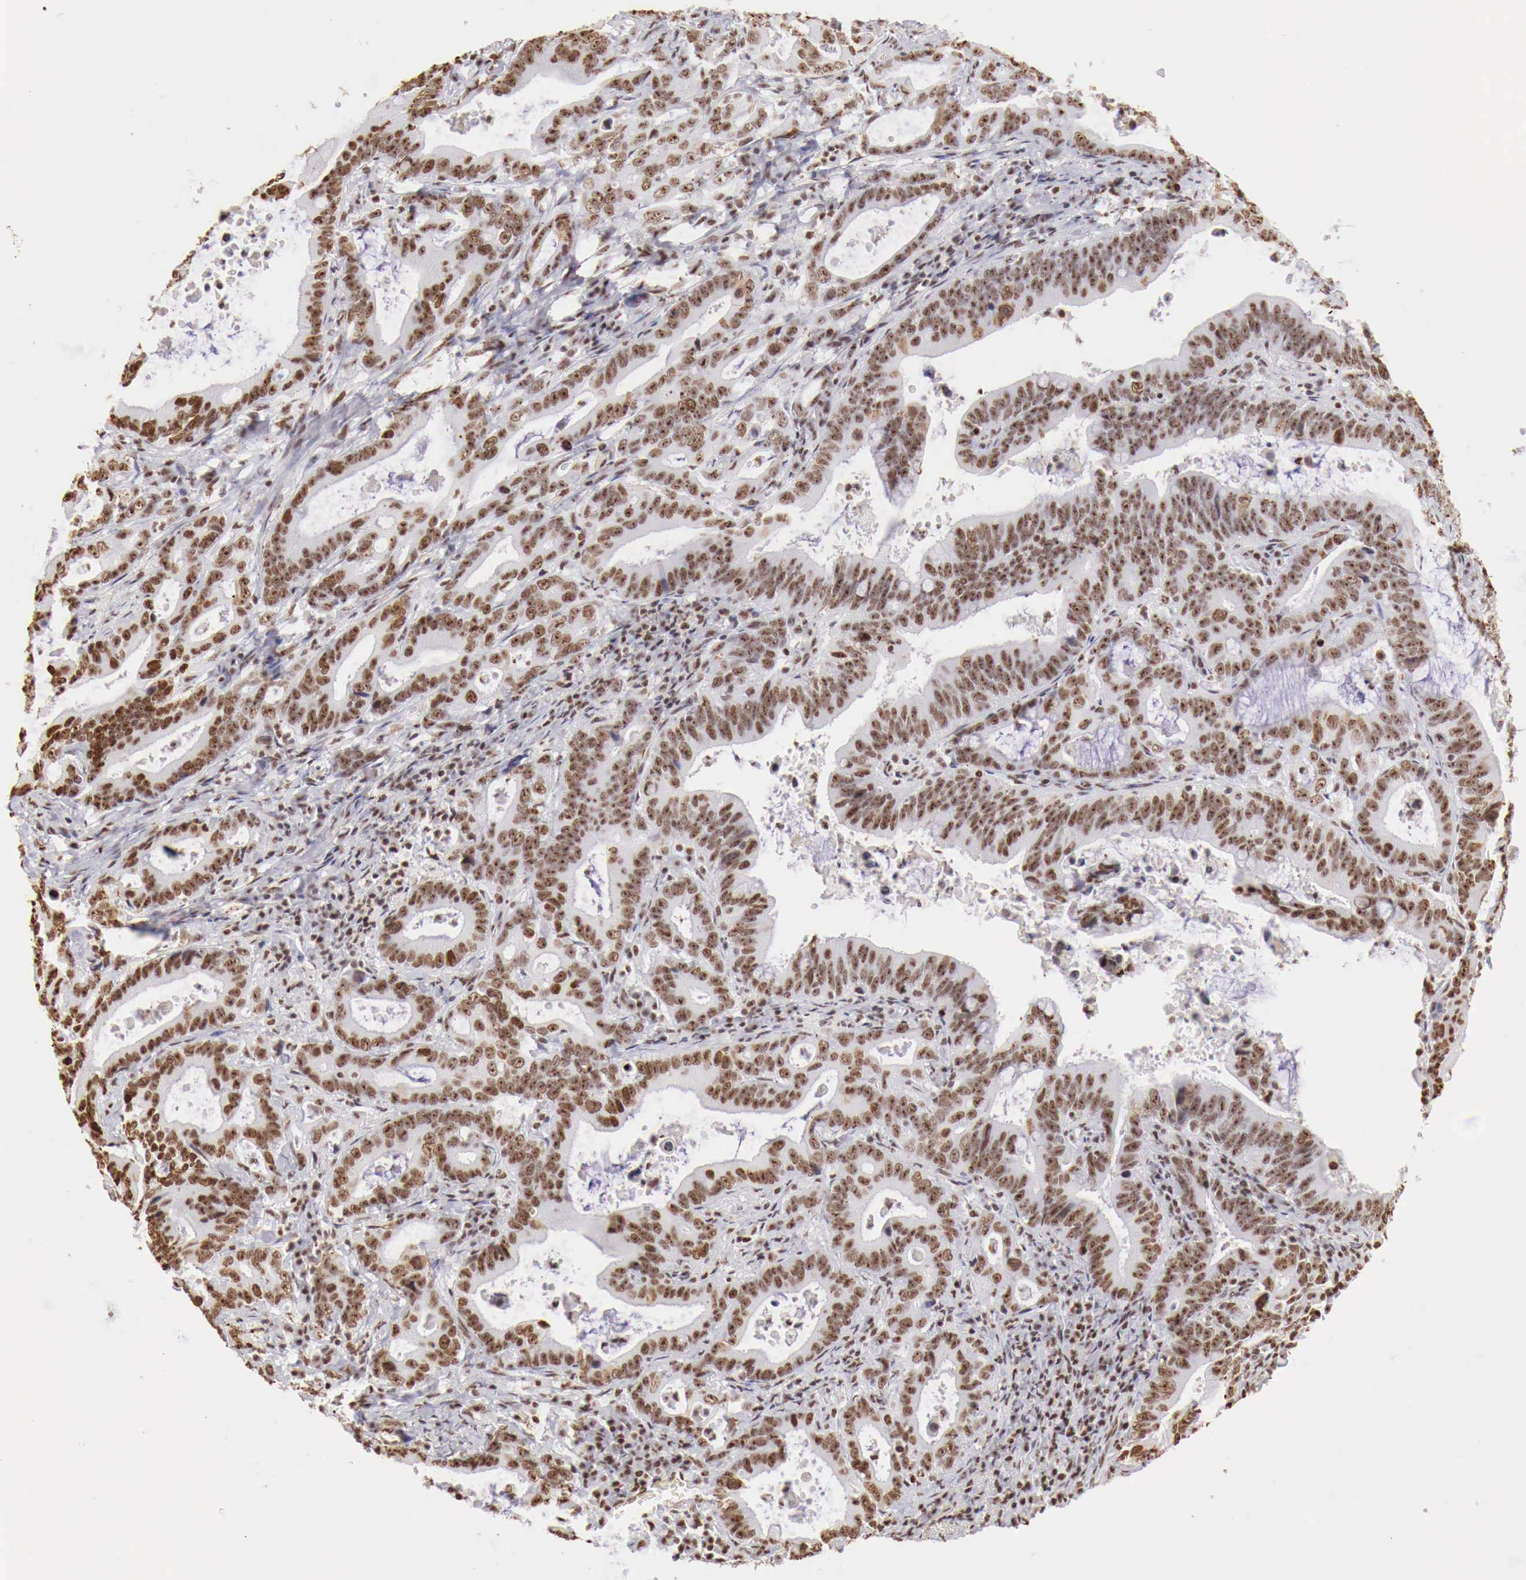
{"staining": {"intensity": "strong", "quantity": ">75%", "location": "nuclear"}, "tissue": "stomach cancer", "cell_type": "Tumor cells", "image_type": "cancer", "snomed": [{"axis": "morphology", "description": "Adenocarcinoma, NOS"}, {"axis": "topography", "description": "Stomach, upper"}], "caption": "Immunohistochemistry (IHC) micrograph of stomach adenocarcinoma stained for a protein (brown), which demonstrates high levels of strong nuclear positivity in about >75% of tumor cells.", "gene": "DKC1", "patient": {"sex": "male", "age": 63}}